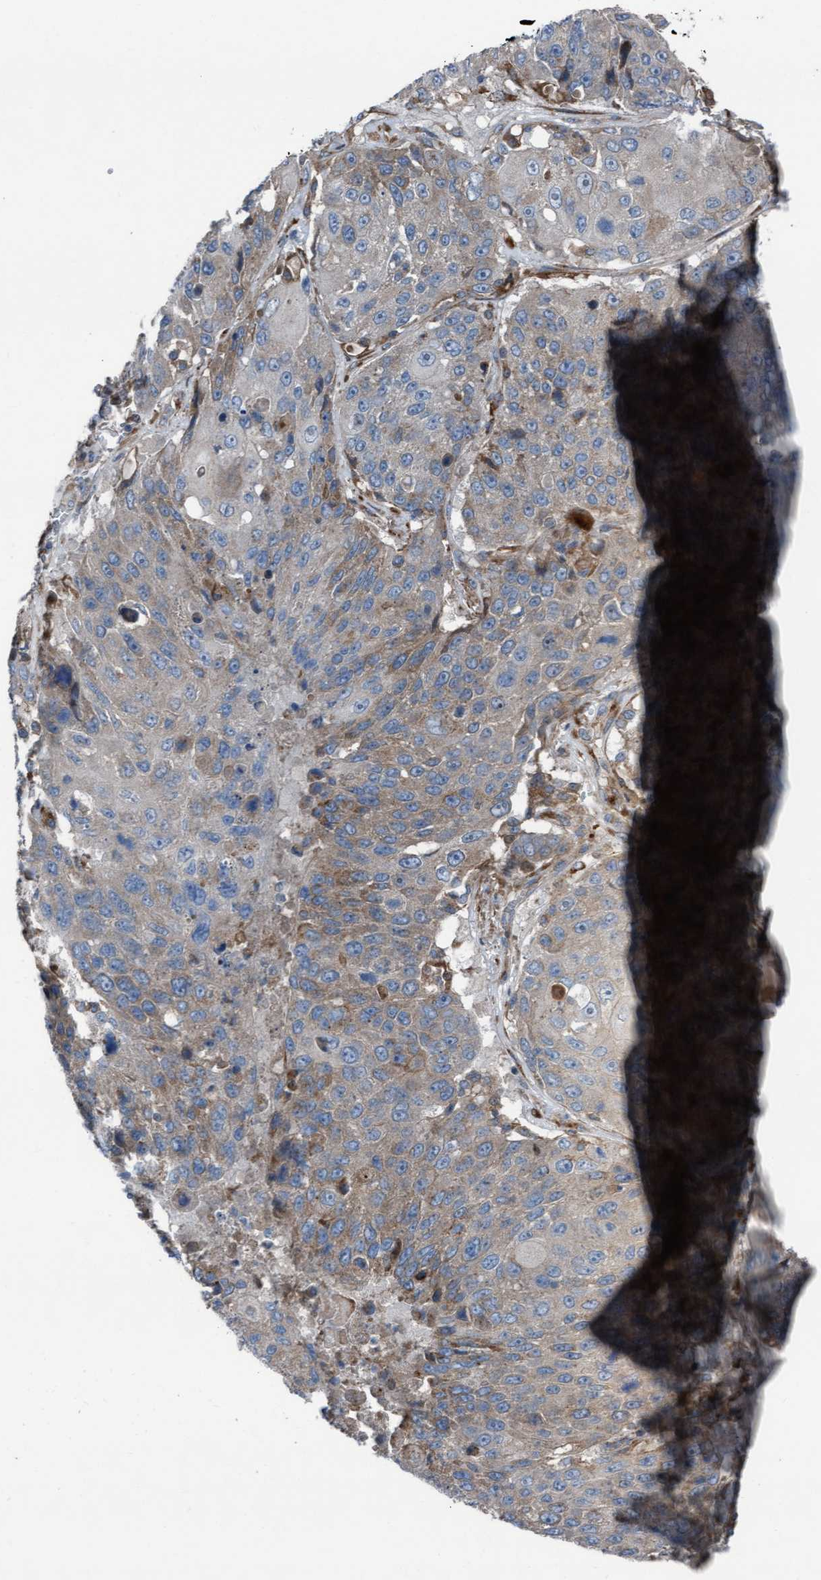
{"staining": {"intensity": "weak", "quantity": "25%-75%", "location": "cytoplasmic/membranous"}, "tissue": "lung cancer", "cell_type": "Tumor cells", "image_type": "cancer", "snomed": [{"axis": "morphology", "description": "Squamous cell carcinoma, NOS"}, {"axis": "topography", "description": "Lung"}], "caption": "Protein staining of lung squamous cell carcinoma tissue exhibits weak cytoplasmic/membranous positivity in approximately 25%-75% of tumor cells.", "gene": "KLHL26", "patient": {"sex": "male", "age": 61}}